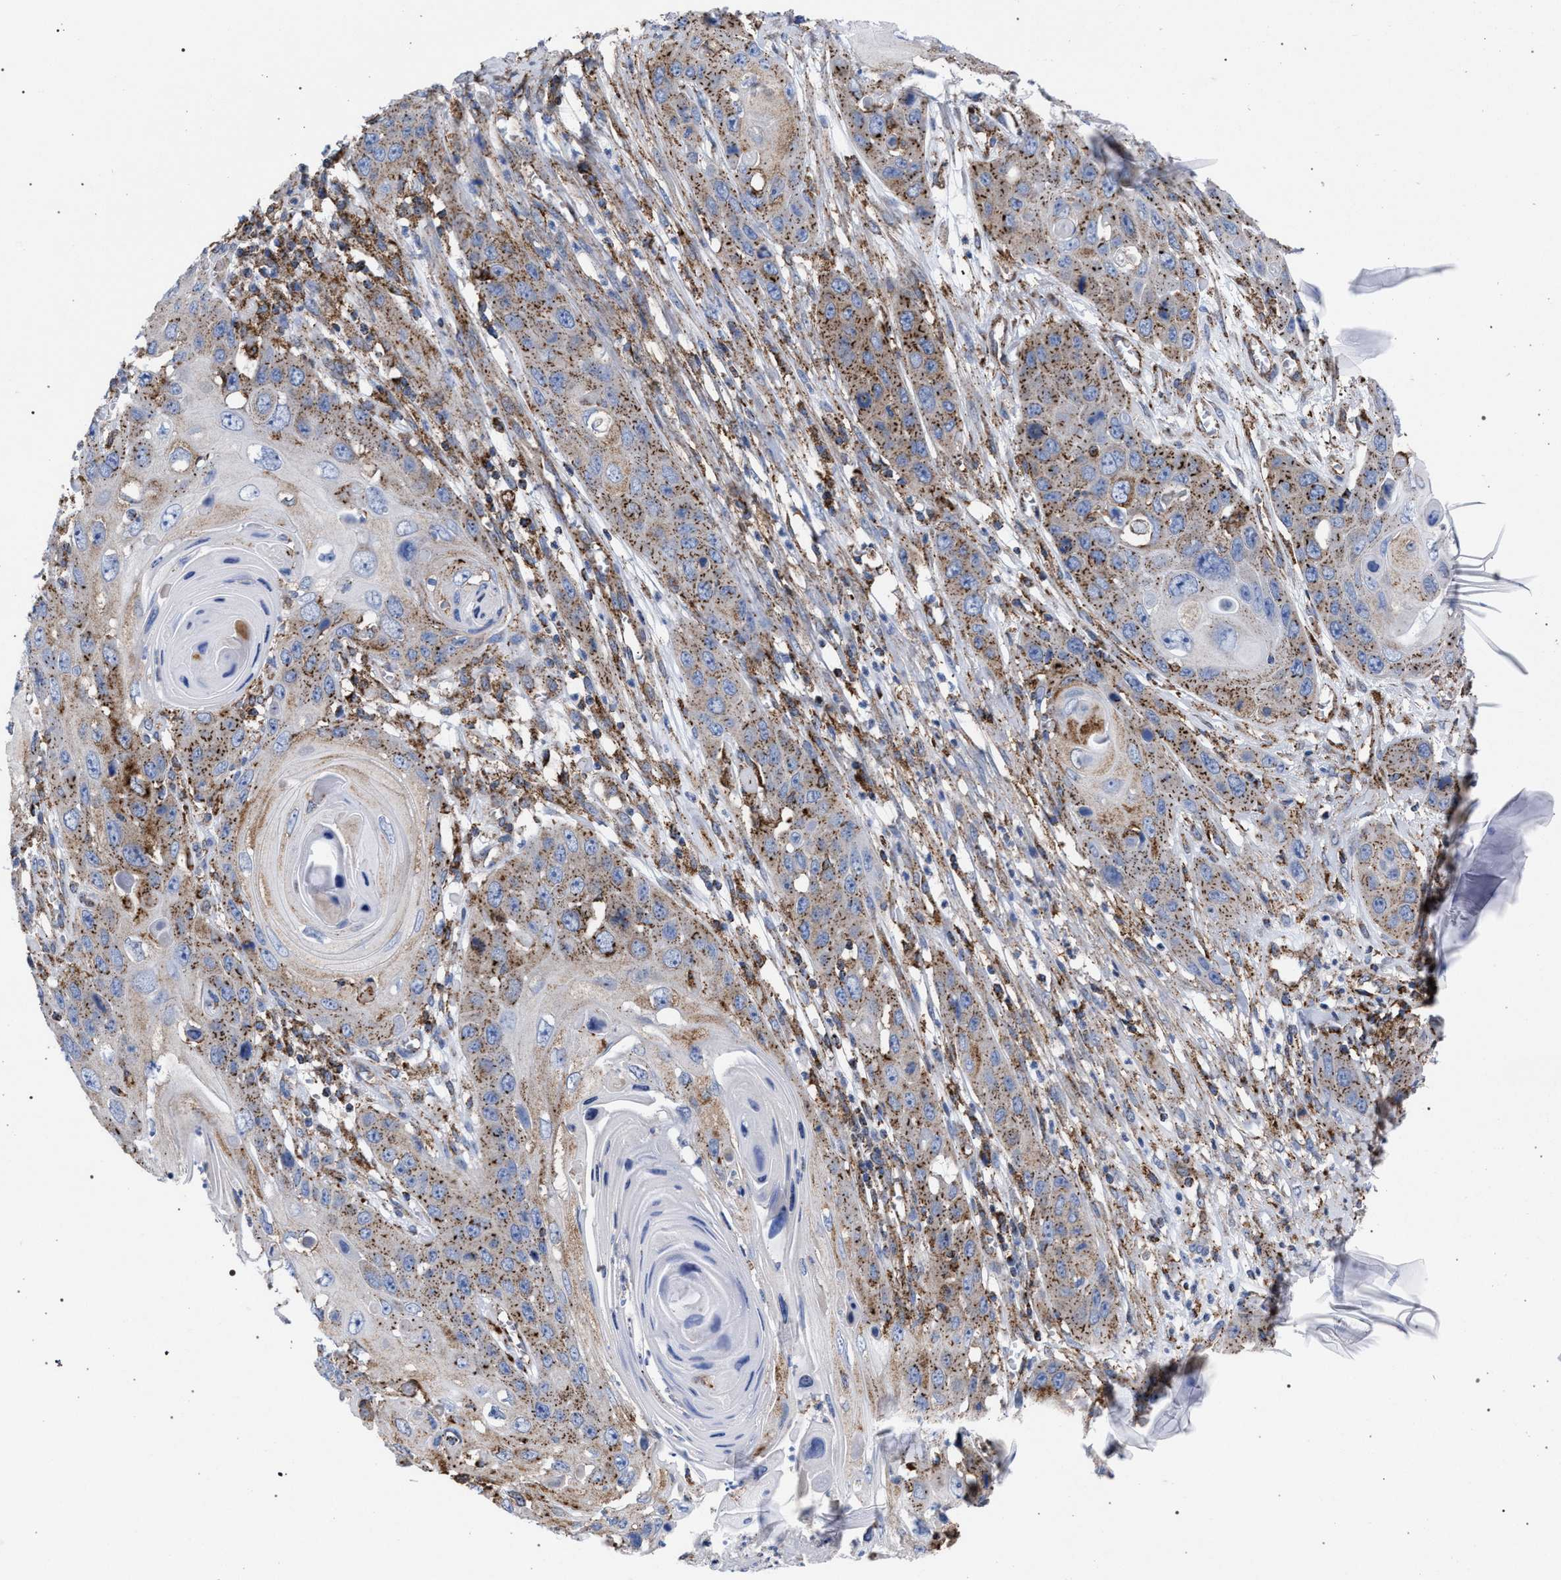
{"staining": {"intensity": "moderate", "quantity": ">75%", "location": "cytoplasmic/membranous"}, "tissue": "skin cancer", "cell_type": "Tumor cells", "image_type": "cancer", "snomed": [{"axis": "morphology", "description": "Squamous cell carcinoma, NOS"}, {"axis": "topography", "description": "Skin"}], "caption": "Protein staining demonstrates moderate cytoplasmic/membranous staining in approximately >75% of tumor cells in skin cancer.", "gene": "ACADS", "patient": {"sex": "male", "age": 55}}